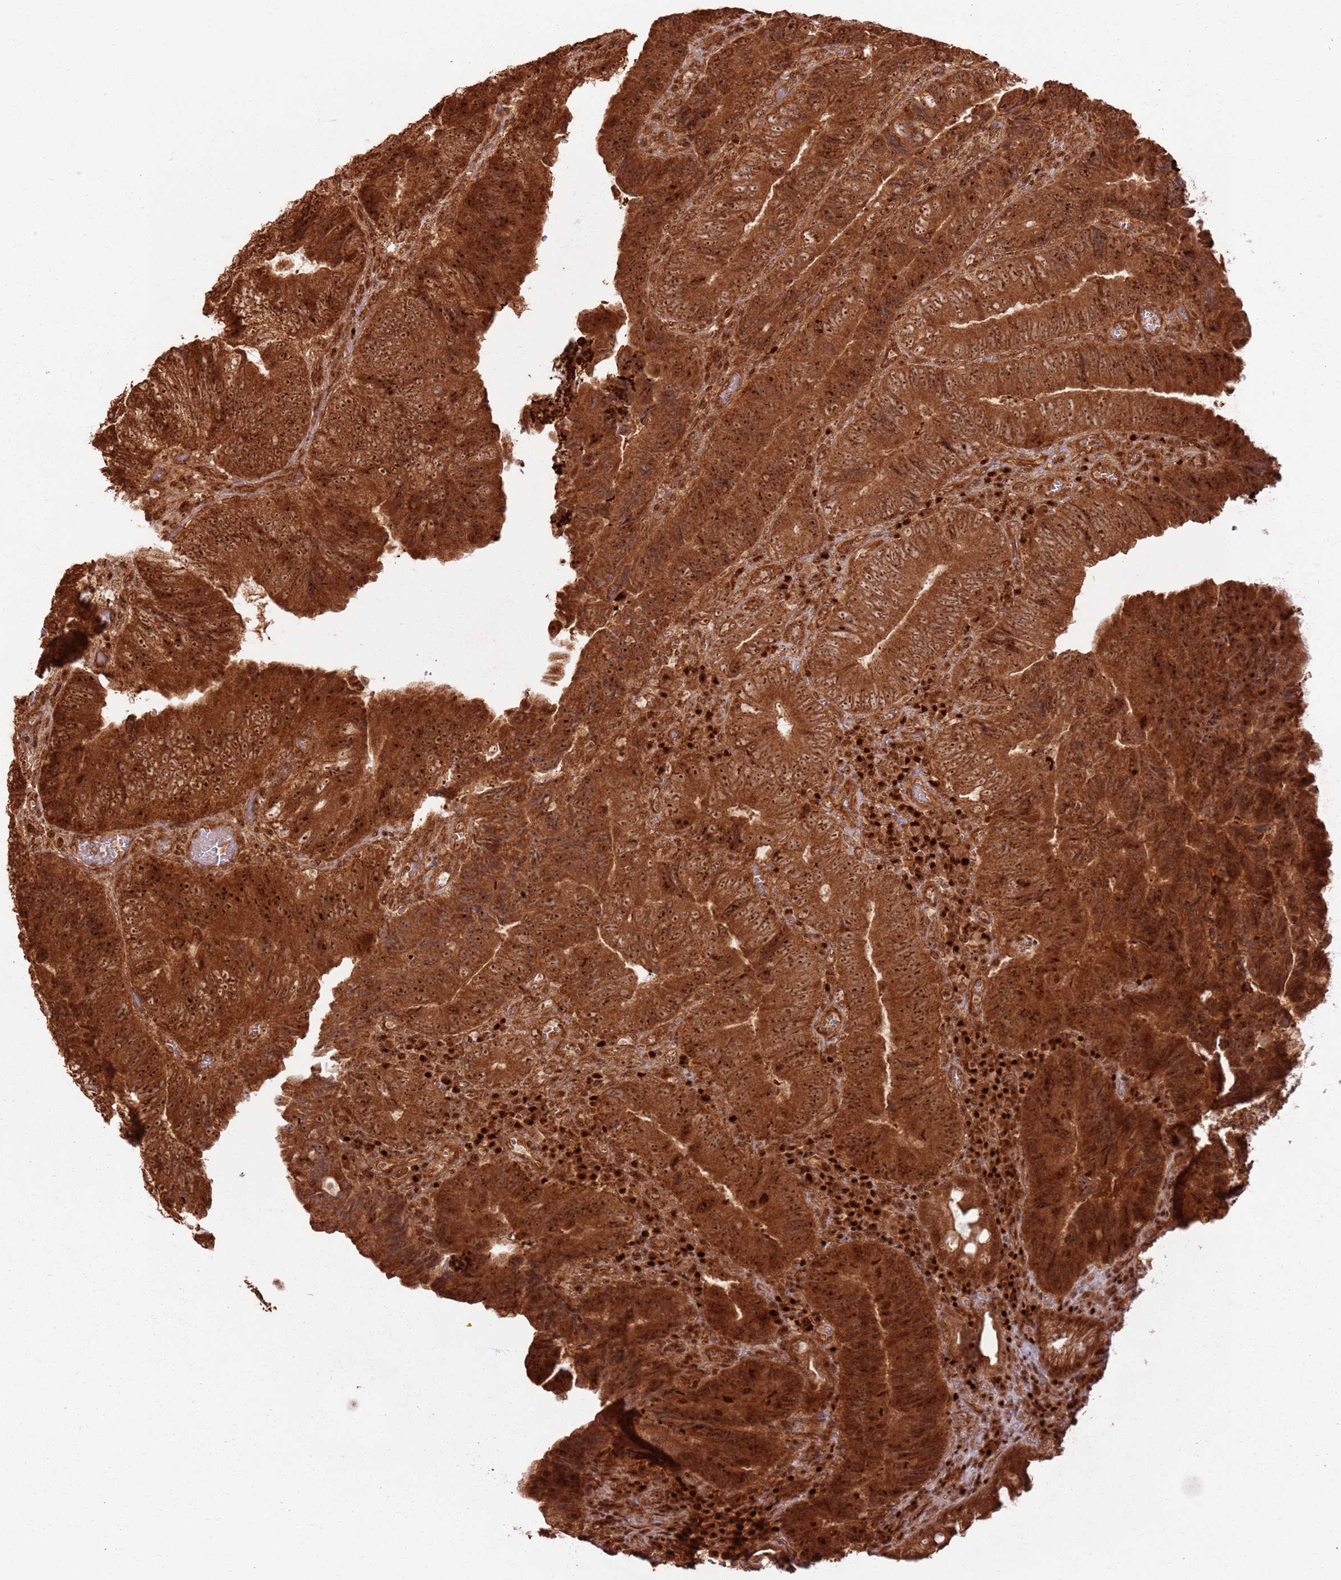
{"staining": {"intensity": "strong", "quantity": ">75%", "location": "cytoplasmic/membranous,nuclear"}, "tissue": "colorectal cancer", "cell_type": "Tumor cells", "image_type": "cancer", "snomed": [{"axis": "morphology", "description": "Adenocarcinoma, NOS"}, {"axis": "topography", "description": "Colon"}], "caption": "Immunohistochemical staining of colorectal adenocarcinoma demonstrates strong cytoplasmic/membranous and nuclear protein expression in about >75% of tumor cells.", "gene": "TBC1D13", "patient": {"sex": "female", "age": 67}}